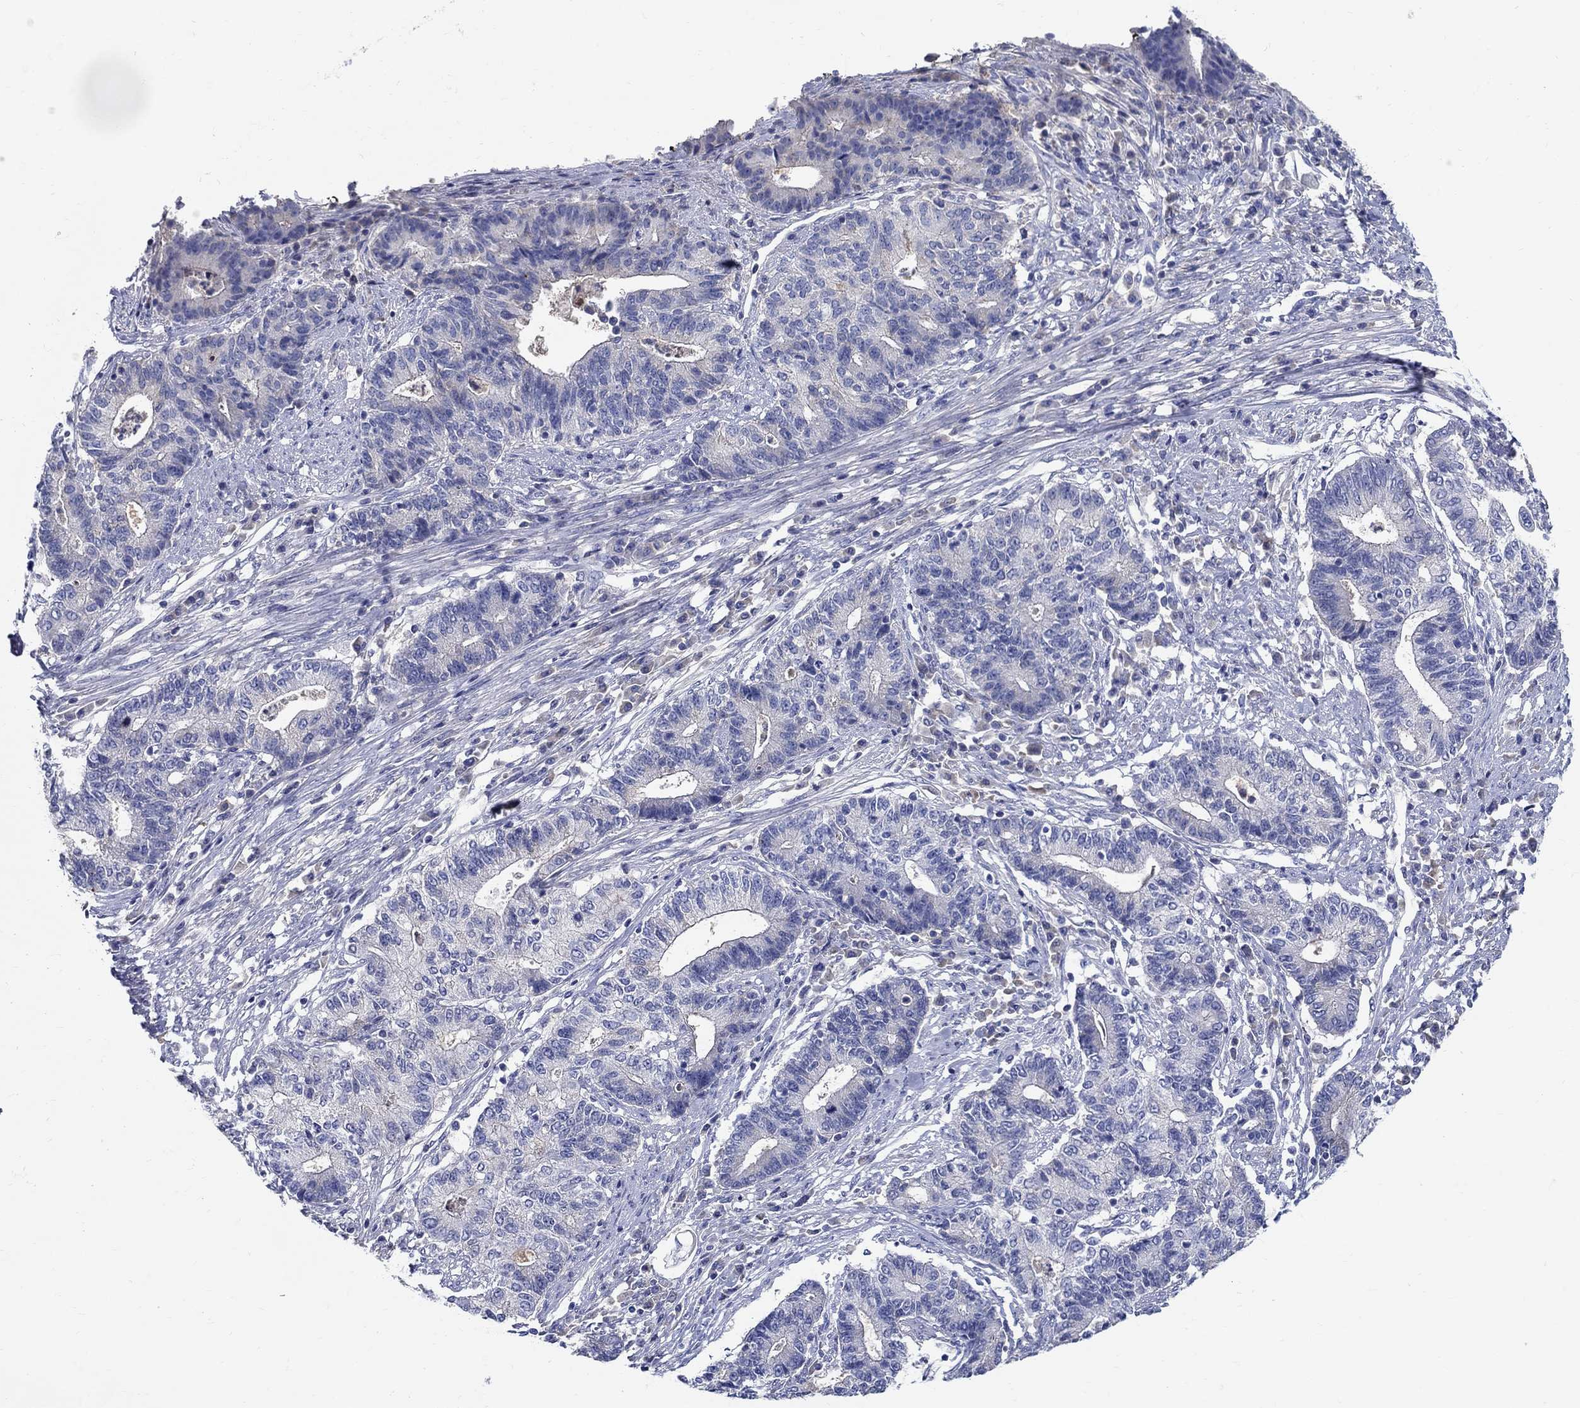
{"staining": {"intensity": "negative", "quantity": "none", "location": "none"}, "tissue": "endometrial cancer", "cell_type": "Tumor cells", "image_type": "cancer", "snomed": [{"axis": "morphology", "description": "Adenocarcinoma, NOS"}, {"axis": "topography", "description": "Uterus"}, {"axis": "topography", "description": "Endometrium"}], "caption": "Immunohistochemistry (IHC) of endometrial adenocarcinoma demonstrates no positivity in tumor cells. The staining is performed using DAB (3,3'-diaminobenzidine) brown chromogen with nuclei counter-stained in using hematoxylin.", "gene": "CRYGD", "patient": {"sex": "female", "age": 54}}